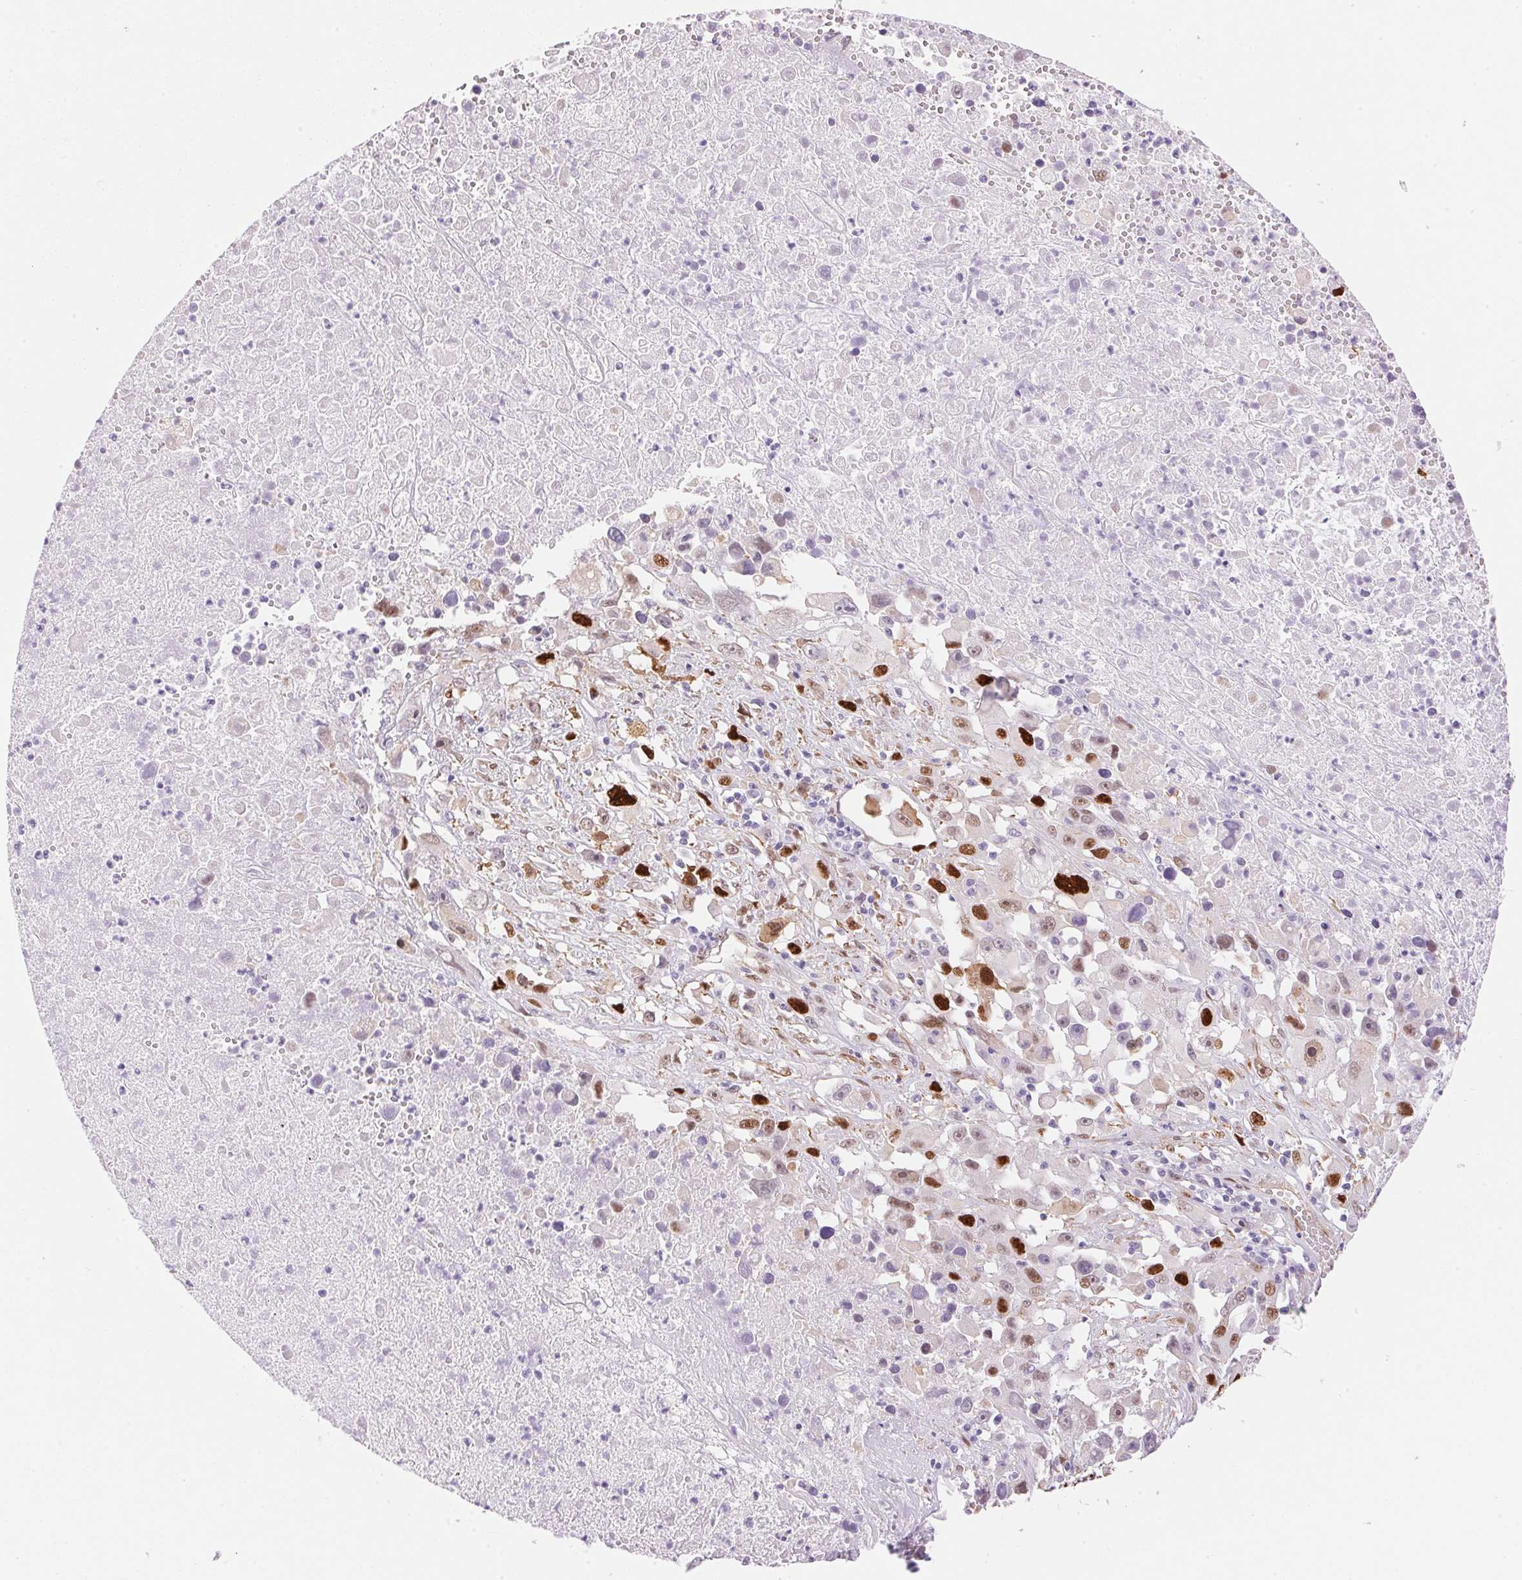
{"staining": {"intensity": "strong", "quantity": "25%-75%", "location": "nuclear"}, "tissue": "melanoma", "cell_type": "Tumor cells", "image_type": "cancer", "snomed": [{"axis": "morphology", "description": "Malignant melanoma, Metastatic site"}, {"axis": "topography", "description": "Soft tissue"}], "caption": "This image demonstrates immunohistochemistry (IHC) staining of malignant melanoma (metastatic site), with high strong nuclear positivity in about 25%-75% of tumor cells.", "gene": "SMTN", "patient": {"sex": "male", "age": 50}}